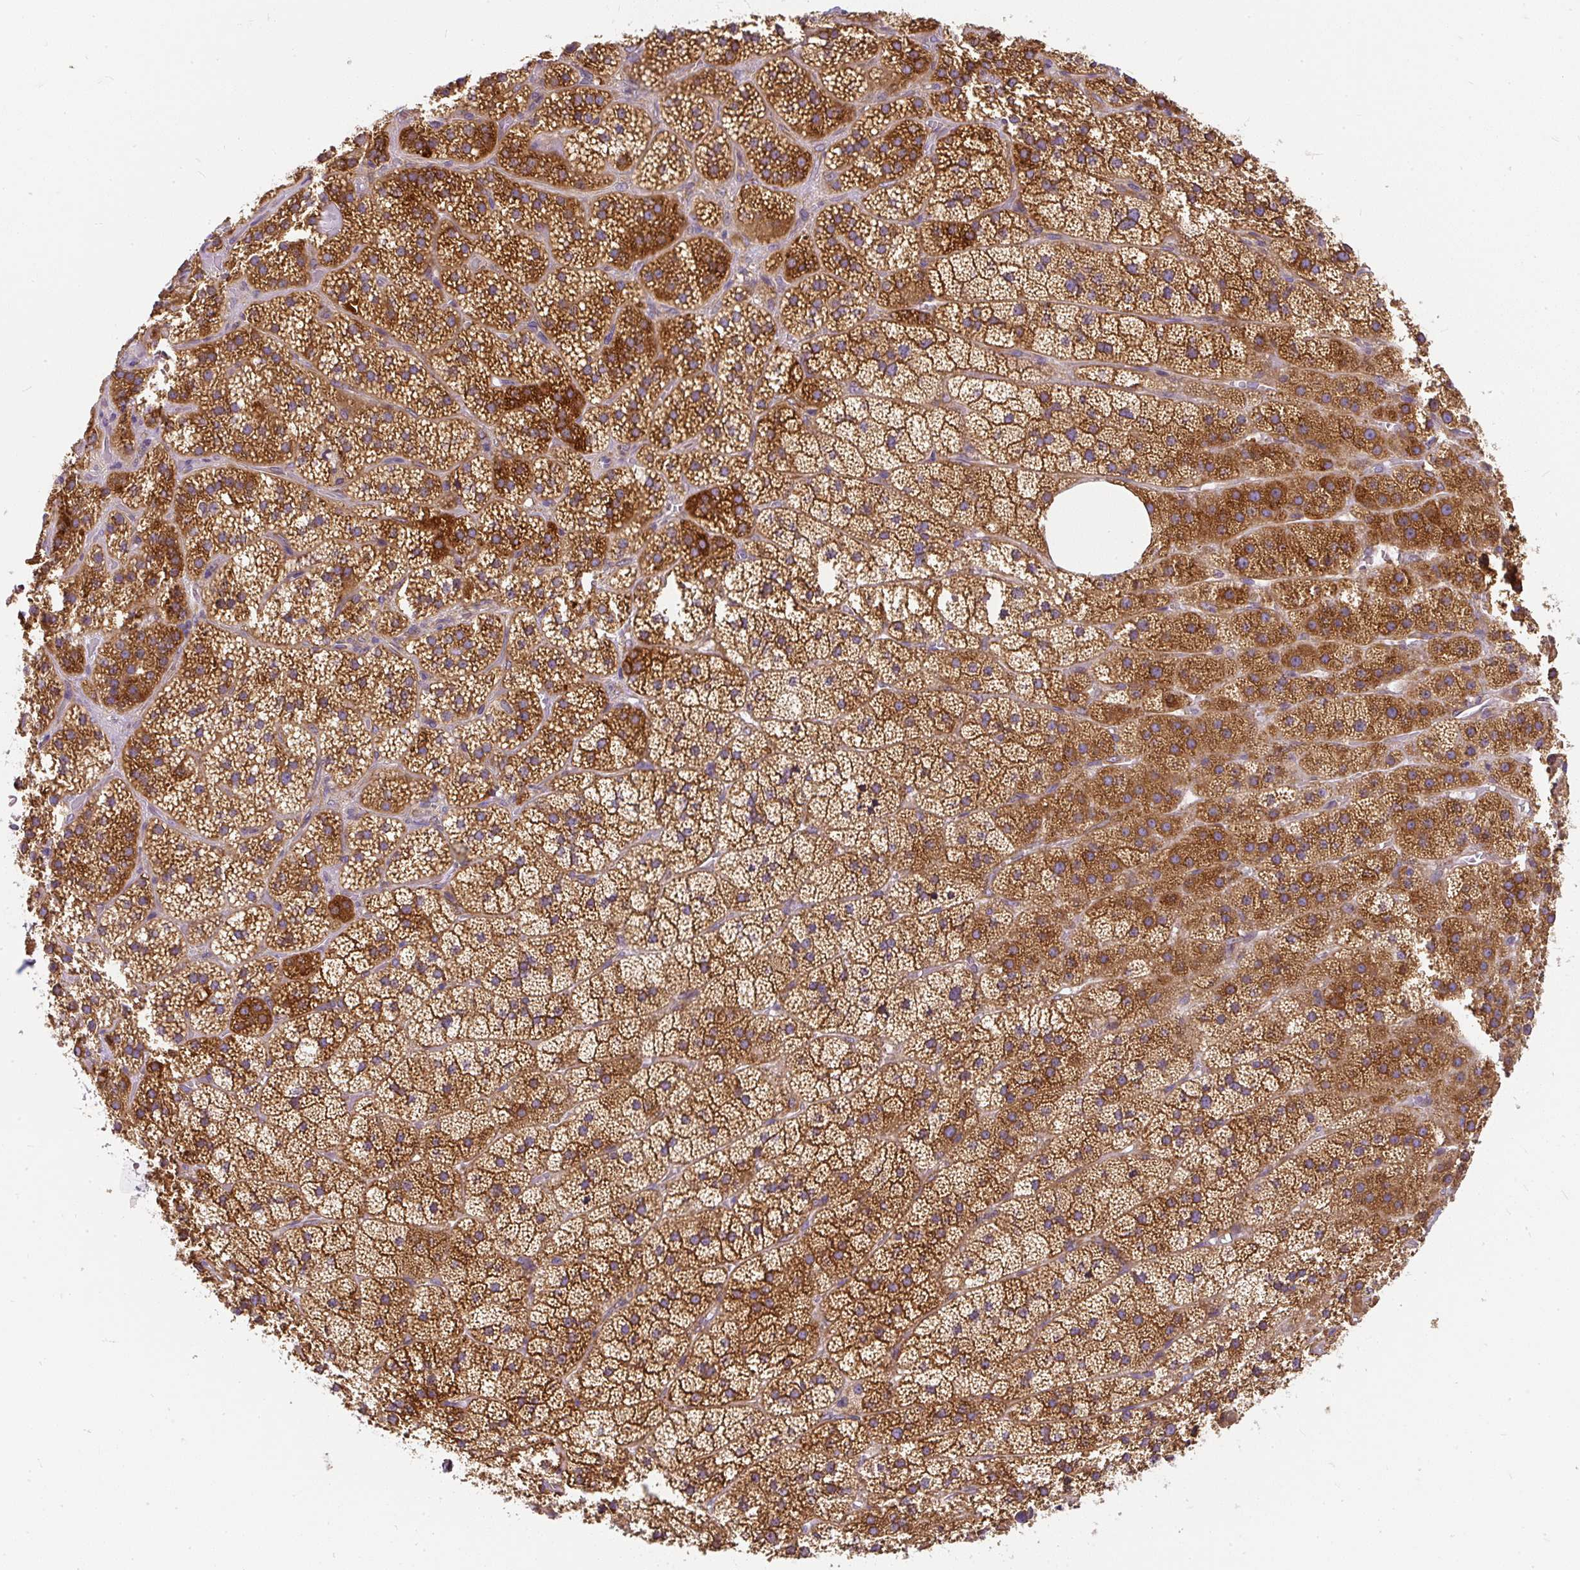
{"staining": {"intensity": "strong", "quantity": ">75%", "location": "cytoplasmic/membranous"}, "tissue": "adrenal gland", "cell_type": "Glandular cells", "image_type": "normal", "snomed": [{"axis": "morphology", "description": "Normal tissue, NOS"}, {"axis": "topography", "description": "Adrenal gland"}], "caption": "Protein staining of unremarkable adrenal gland shows strong cytoplasmic/membranous expression in approximately >75% of glandular cells. (DAB (3,3'-diaminobenzidine) = brown stain, brightfield microscopy at high magnification).", "gene": "CYP20A1", "patient": {"sex": "male", "age": 57}}